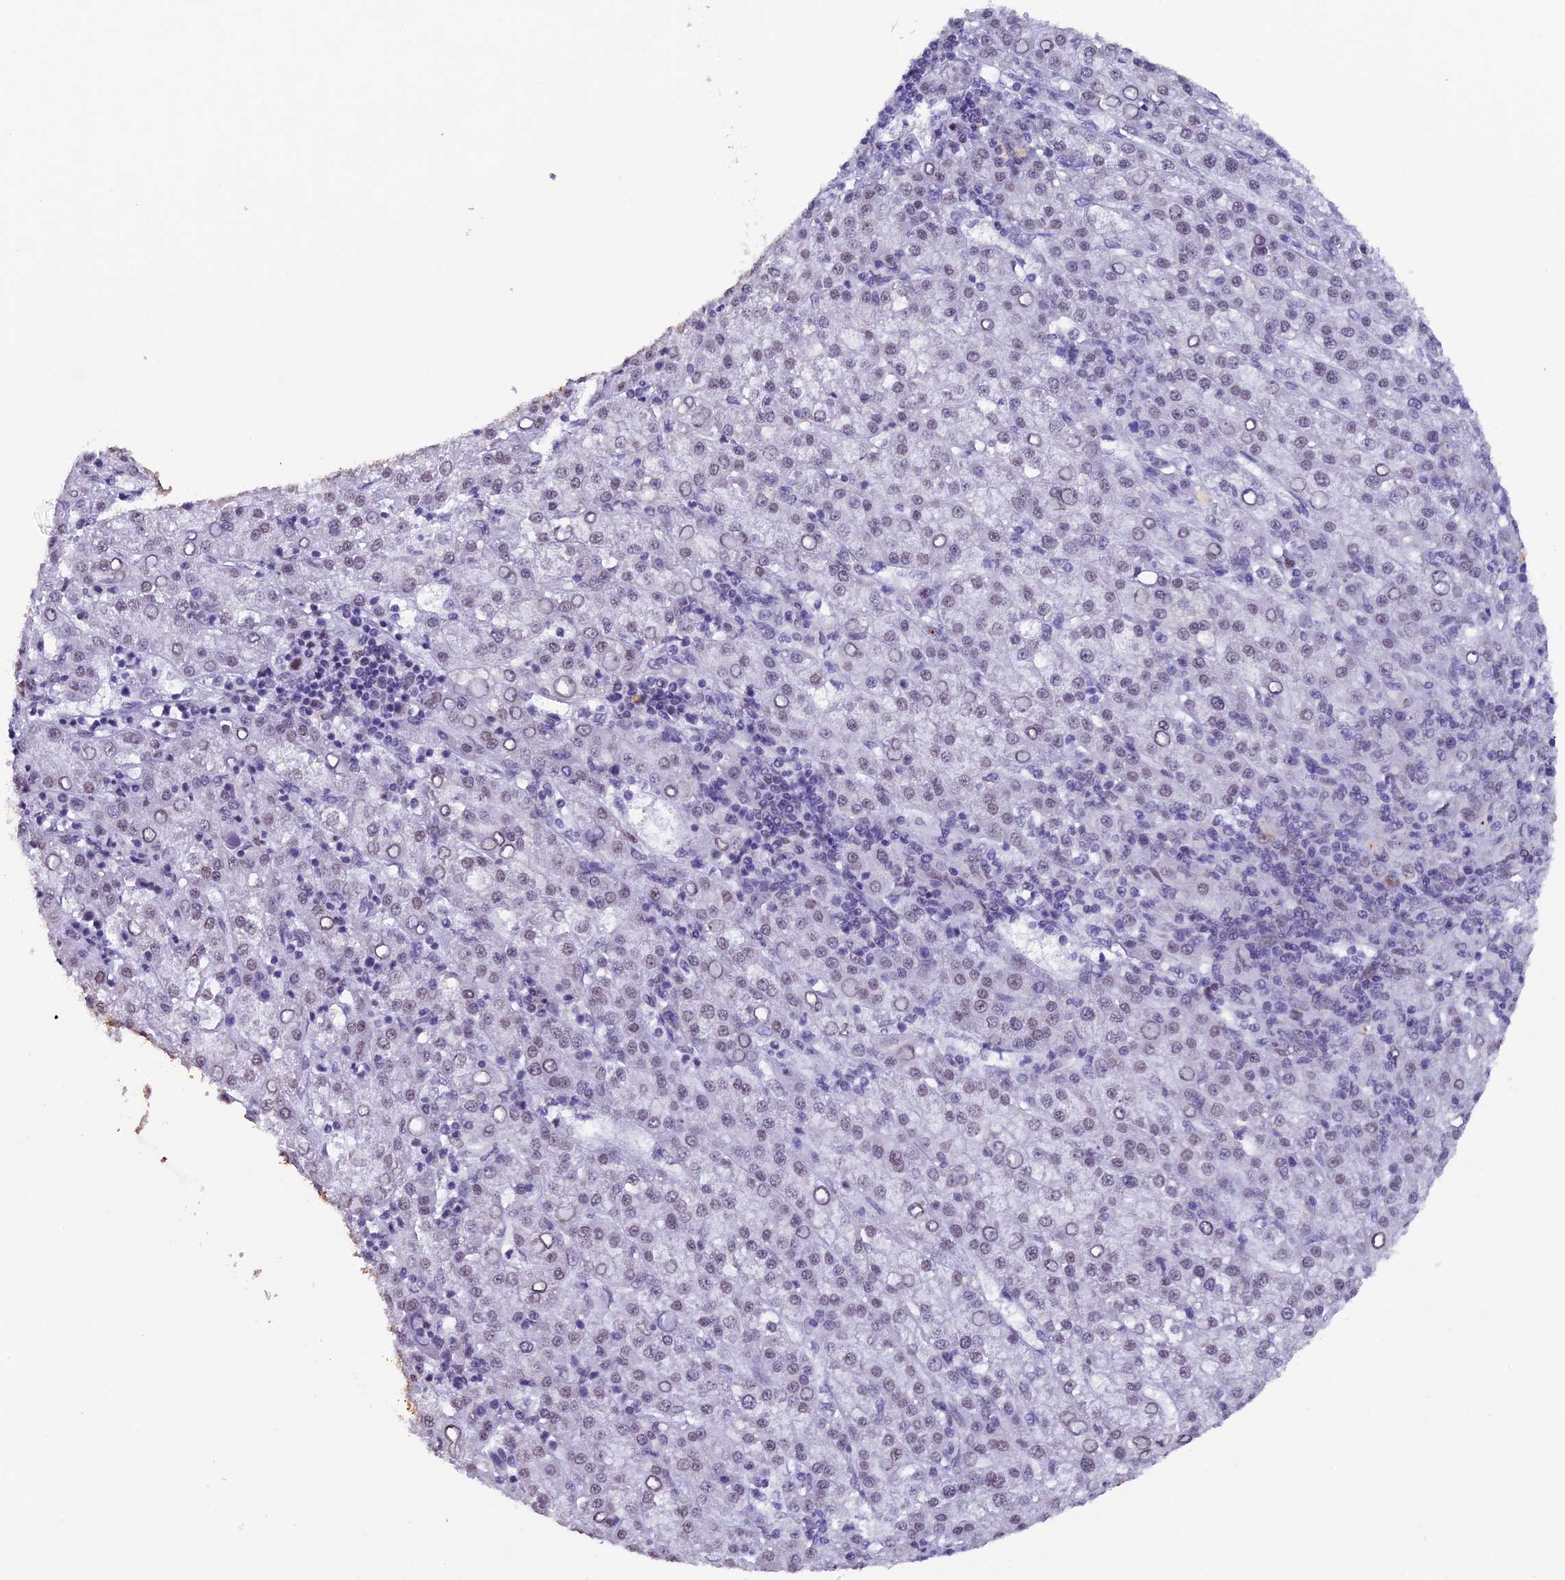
{"staining": {"intensity": "weak", "quantity": "25%-75%", "location": "nuclear"}, "tissue": "liver cancer", "cell_type": "Tumor cells", "image_type": "cancer", "snomed": [{"axis": "morphology", "description": "Carcinoma, Hepatocellular, NOS"}, {"axis": "topography", "description": "Liver"}], "caption": "A high-resolution image shows immunohistochemistry (IHC) staining of liver hepatocellular carcinoma, which shows weak nuclear expression in about 25%-75% of tumor cells. (DAB (3,3'-diaminobenzidine) IHC with brightfield microscopy, high magnification).", "gene": "TFAM", "patient": {"sex": "female", "age": 58}}